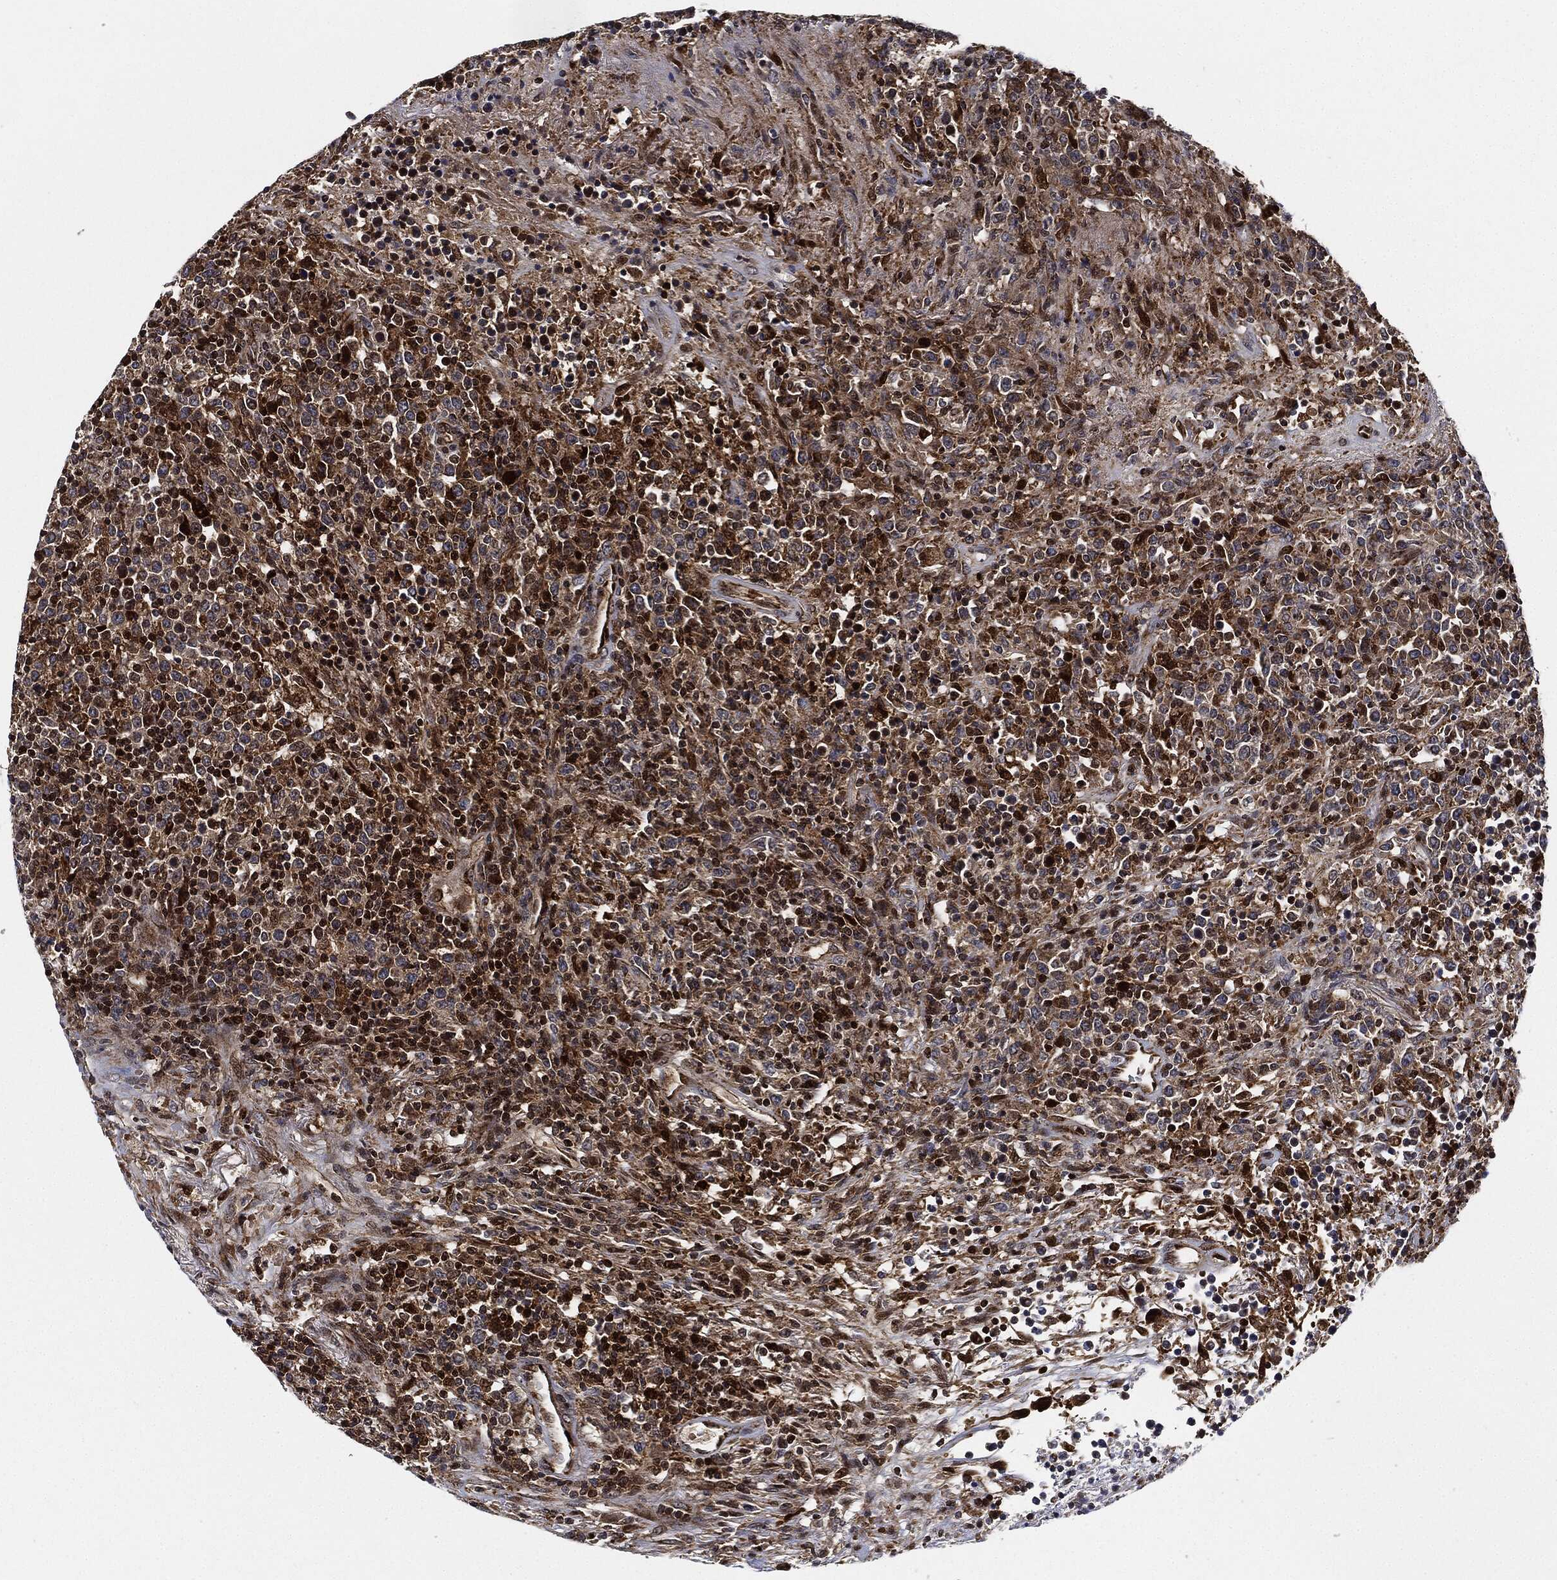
{"staining": {"intensity": "moderate", "quantity": "25%-75%", "location": "cytoplasmic/membranous,nuclear"}, "tissue": "lymphoma", "cell_type": "Tumor cells", "image_type": "cancer", "snomed": [{"axis": "morphology", "description": "Malignant lymphoma, non-Hodgkin's type, High grade"}, {"axis": "topography", "description": "Lung"}], "caption": "High-grade malignant lymphoma, non-Hodgkin's type stained with a protein marker exhibits moderate staining in tumor cells.", "gene": "RNASEL", "patient": {"sex": "male", "age": 79}}